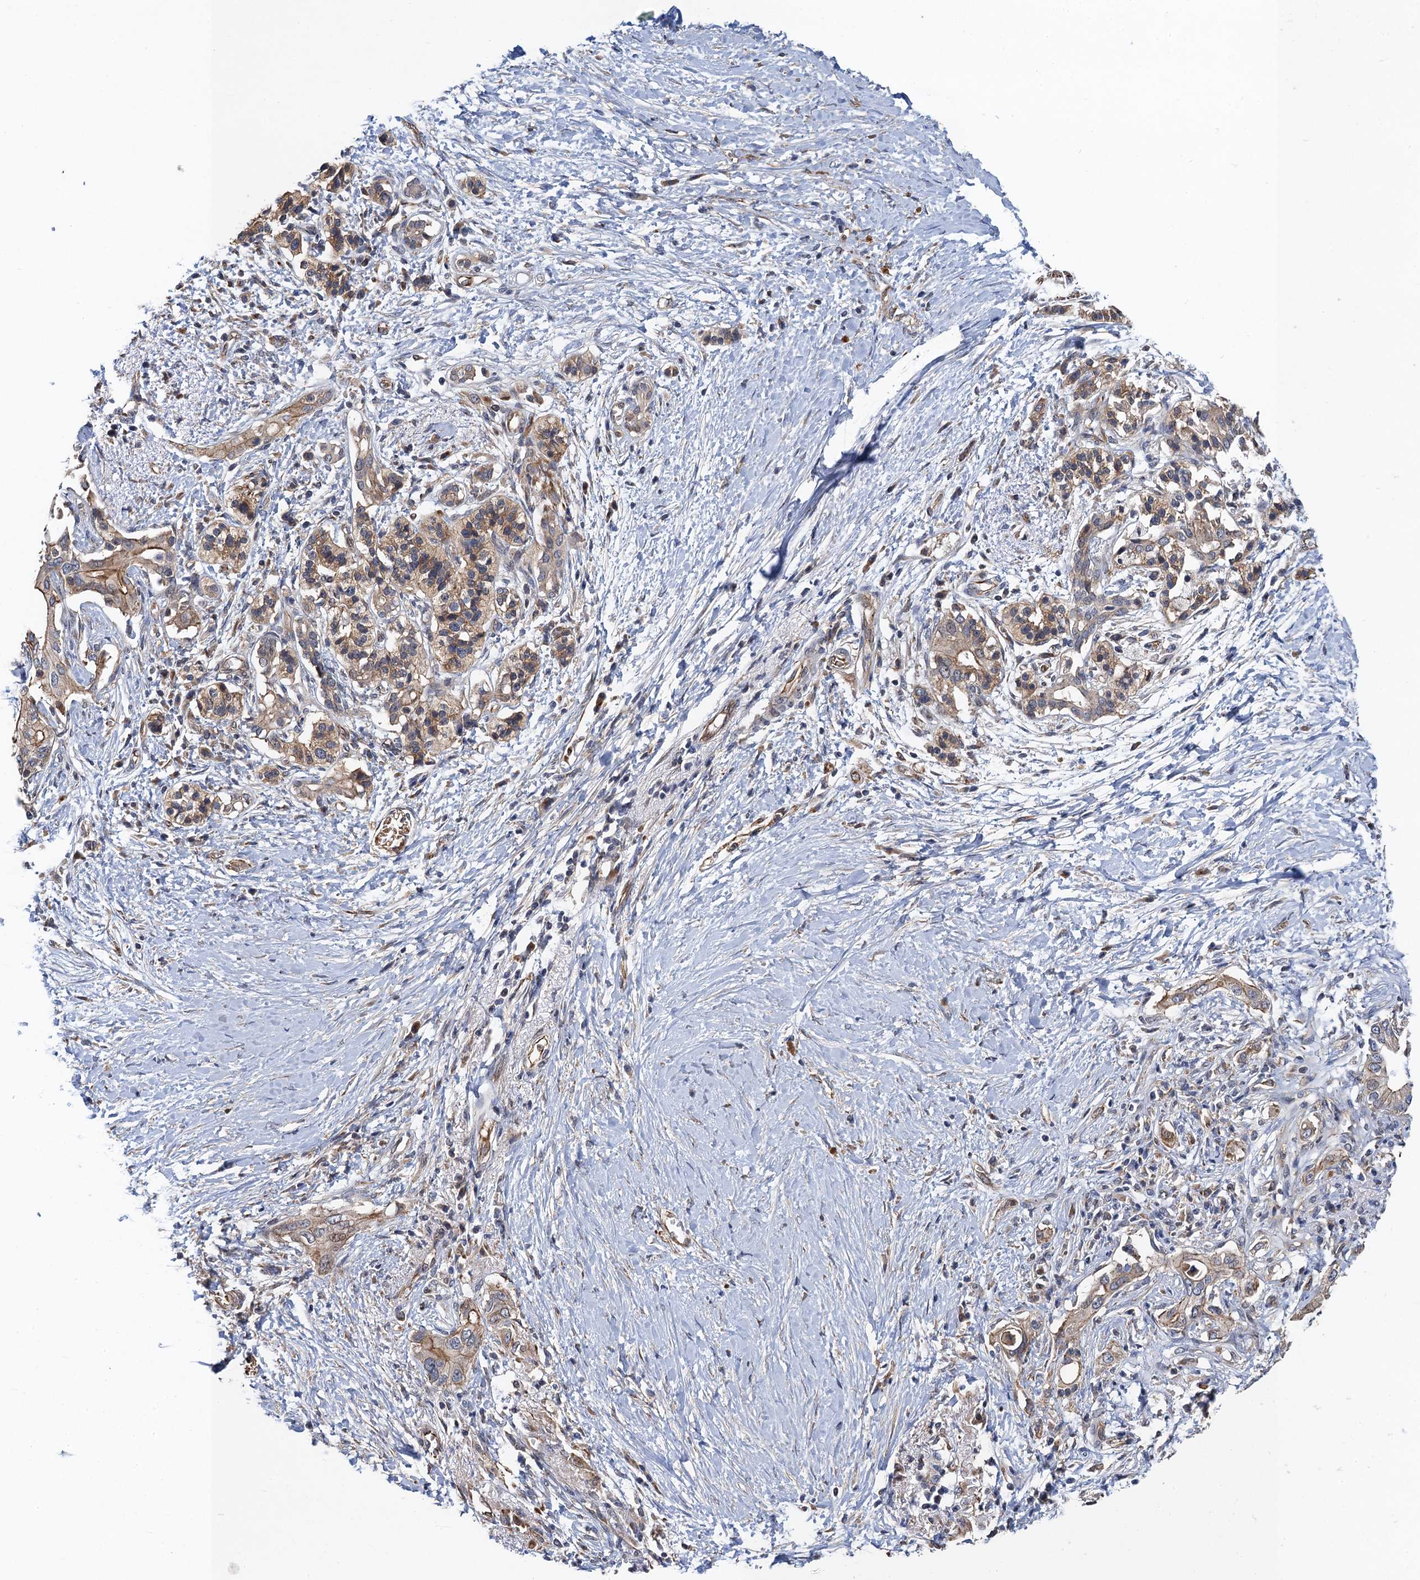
{"staining": {"intensity": "moderate", "quantity": ">75%", "location": "cytoplasmic/membranous"}, "tissue": "pancreatic cancer", "cell_type": "Tumor cells", "image_type": "cancer", "snomed": [{"axis": "morphology", "description": "Normal tissue, NOS"}, {"axis": "morphology", "description": "Adenocarcinoma, NOS"}, {"axis": "topography", "description": "Pancreas"}, {"axis": "topography", "description": "Peripheral nerve tissue"}], "caption": "Approximately >75% of tumor cells in pancreatic adenocarcinoma show moderate cytoplasmic/membranous protein staining as visualized by brown immunohistochemical staining.", "gene": "PJA2", "patient": {"sex": "male", "age": 59}}